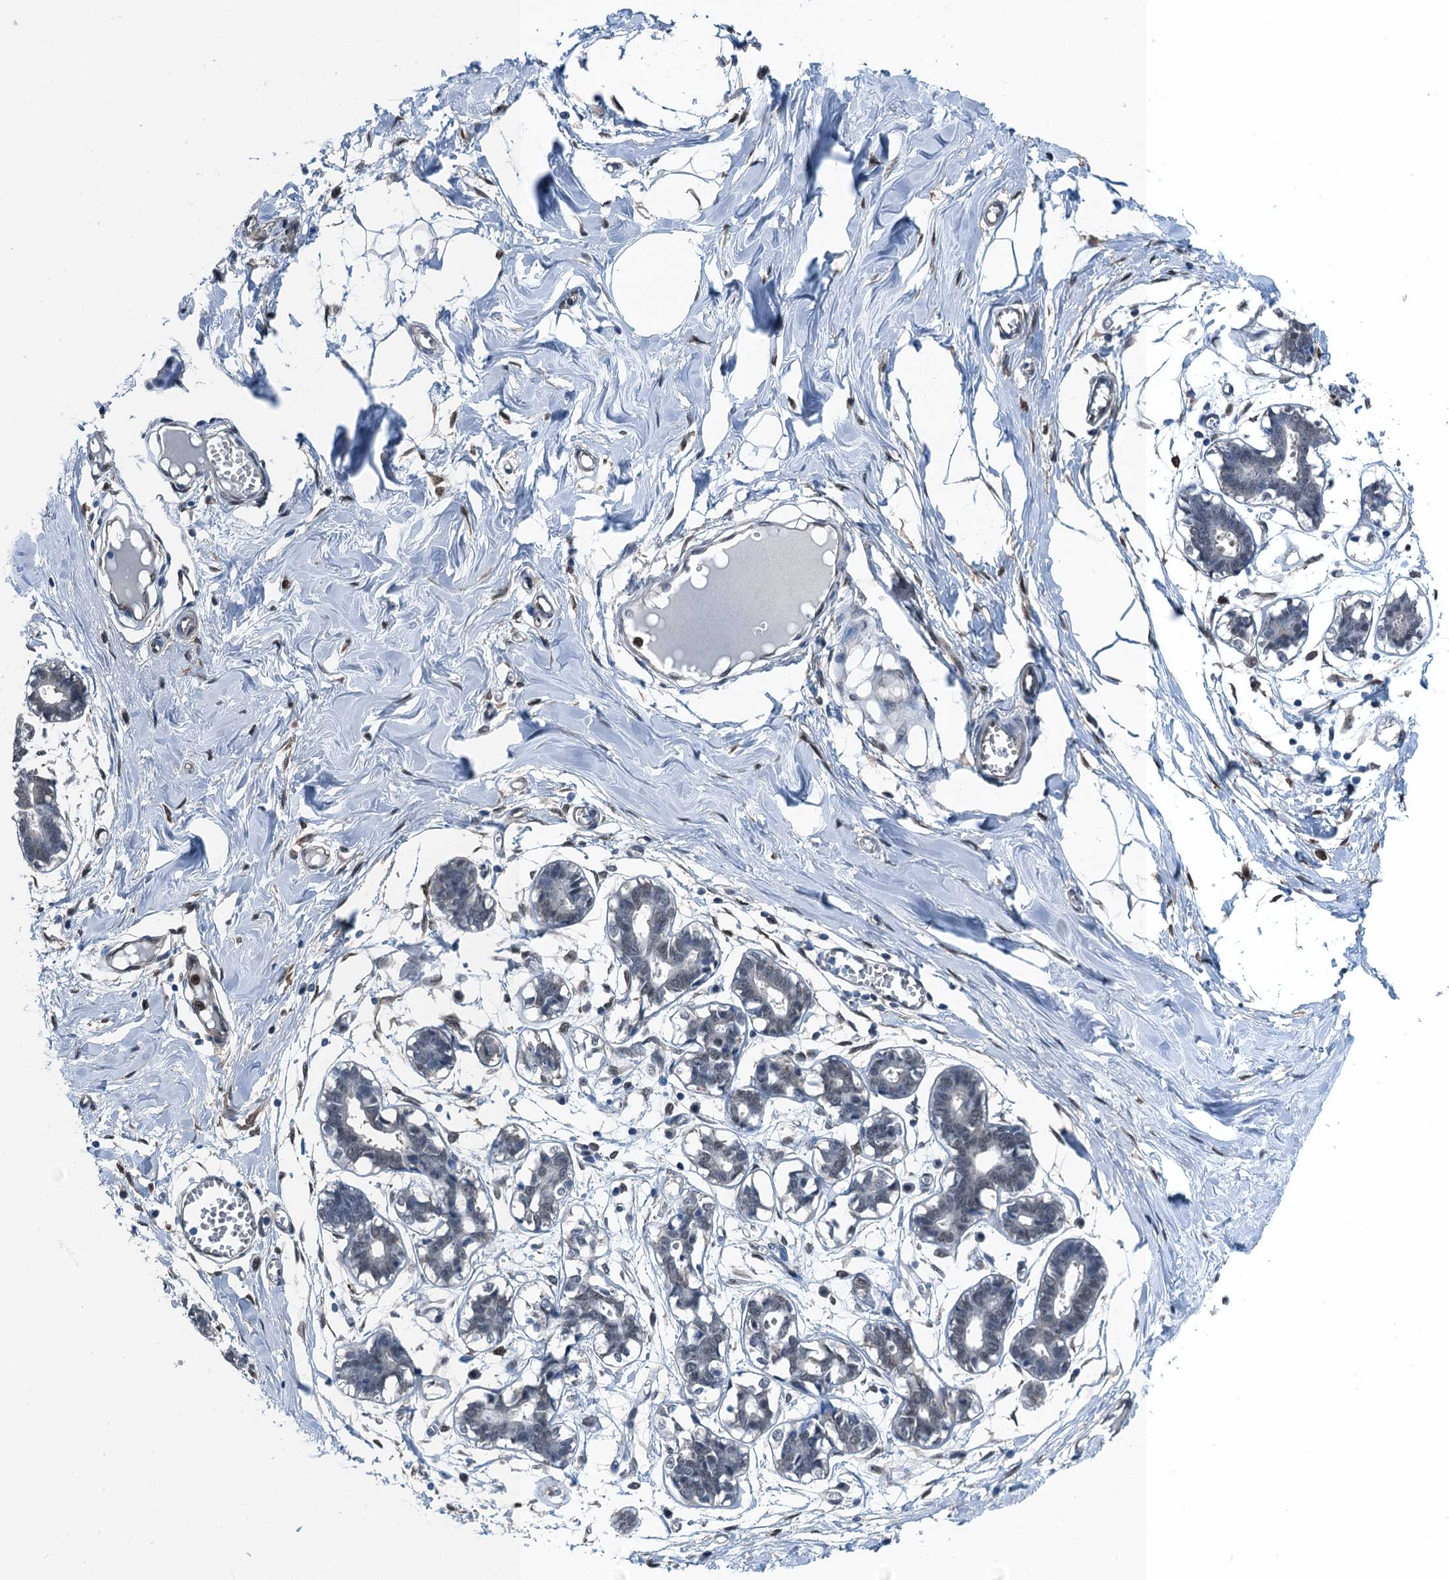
{"staining": {"intensity": "moderate", "quantity": ">75%", "location": "nuclear"}, "tissue": "breast", "cell_type": "Adipocytes", "image_type": "normal", "snomed": [{"axis": "morphology", "description": "Normal tissue, NOS"}, {"axis": "topography", "description": "Breast"}], "caption": "Immunohistochemistry (IHC) (DAB (3,3'-diaminobenzidine)) staining of normal human breast shows moderate nuclear protein positivity in approximately >75% of adipocytes.", "gene": "RNH1", "patient": {"sex": "female", "age": 27}}